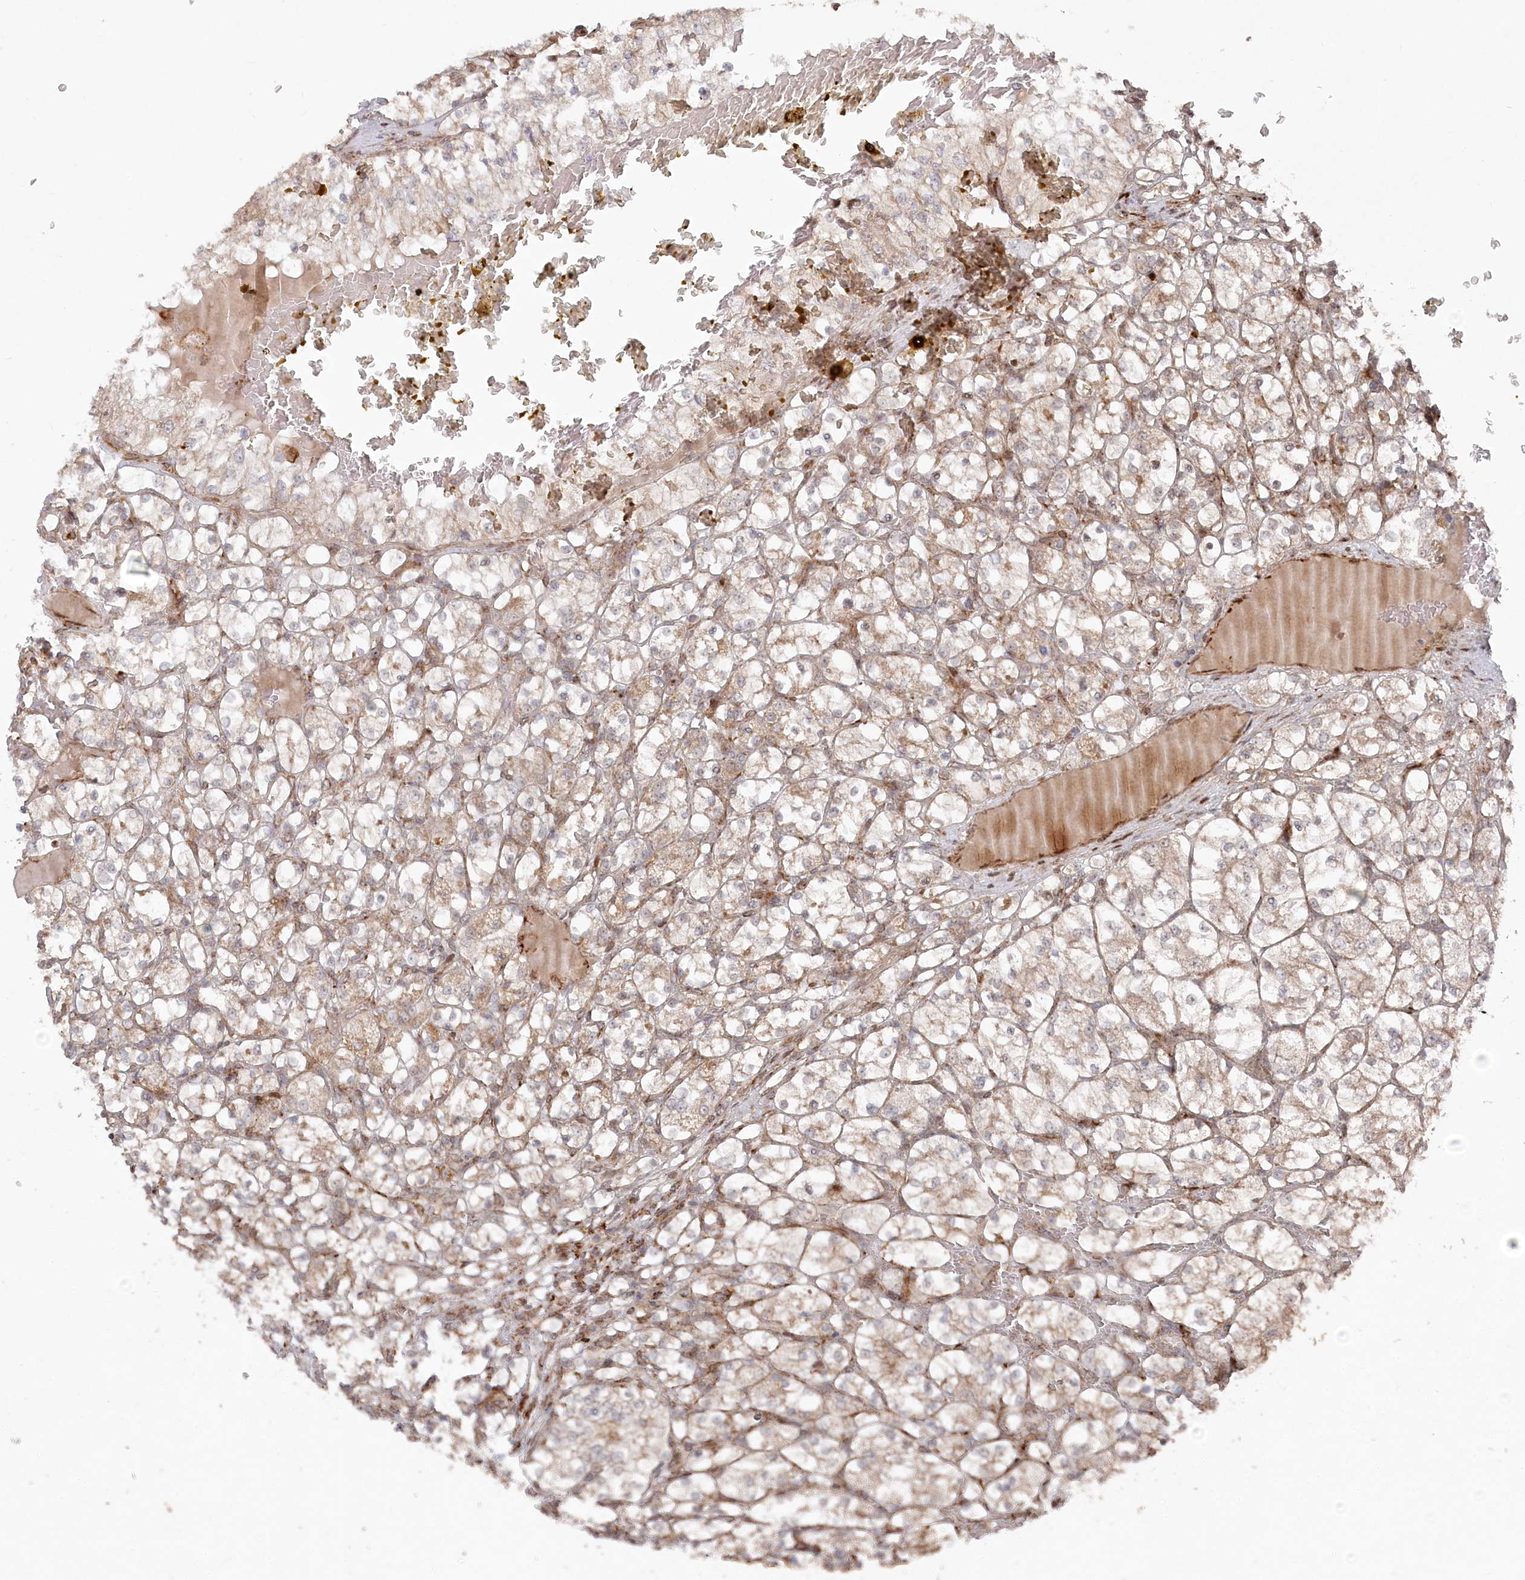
{"staining": {"intensity": "weak", "quantity": ">75%", "location": "cytoplasmic/membranous"}, "tissue": "renal cancer", "cell_type": "Tumor cells", "image_type": "cancer", "snomed": [{"axis": "morphology", "description": "Adenocarcinoma, NOS"}, {"axis": "topography", "description": "Kidney"}], "caption": "High-power microscopy captured an immunohistochemistry (IHC) histopathology image of renal adenocarcinoma, revealing weak cytoplasmic/membranous staining in about >75% of tumor cells.", "gene": "POLR3A", "patient": {"sex": "female", "age": 69}}